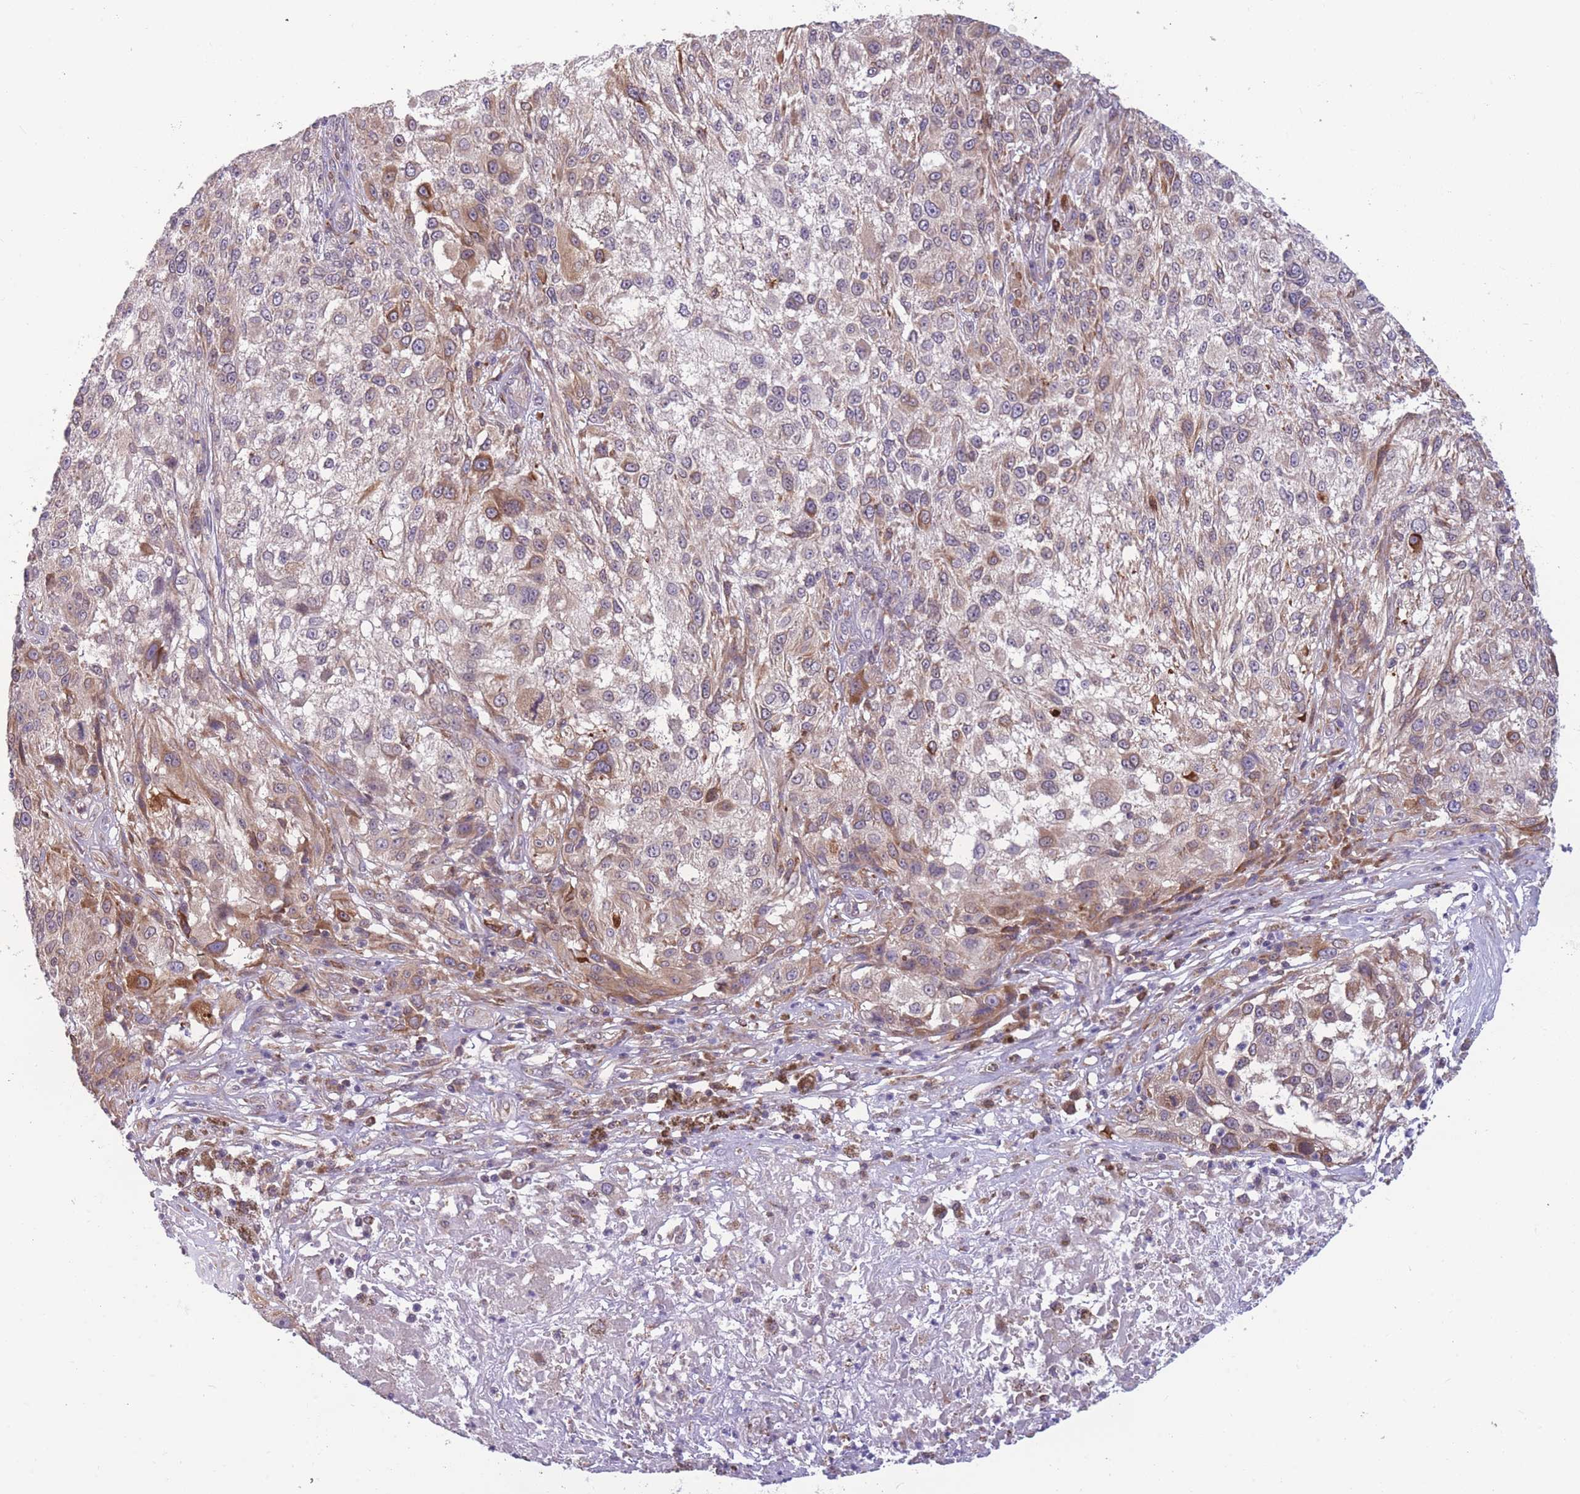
{"staining": {"intensity": "moderate", "quantity": "25%-75%", "location": "cytoplasmic/membranous"}, "tissue": "melanoma", "cell_type": "Tumor cells", "image_type": "cancer", "snomed": [{"axis": "morphology", "description": "Normal morphology"}, {"axis": "morphology", "description": "Malignant melanoma, NOS"}, {"axis": "topography", "description": "Skin"}], "caption": "Melanoma stained with a protein marker shows moderate staining in tumor cells.", "gene": "TMEM121", "patient": {"sex": "female", "age": 72}}